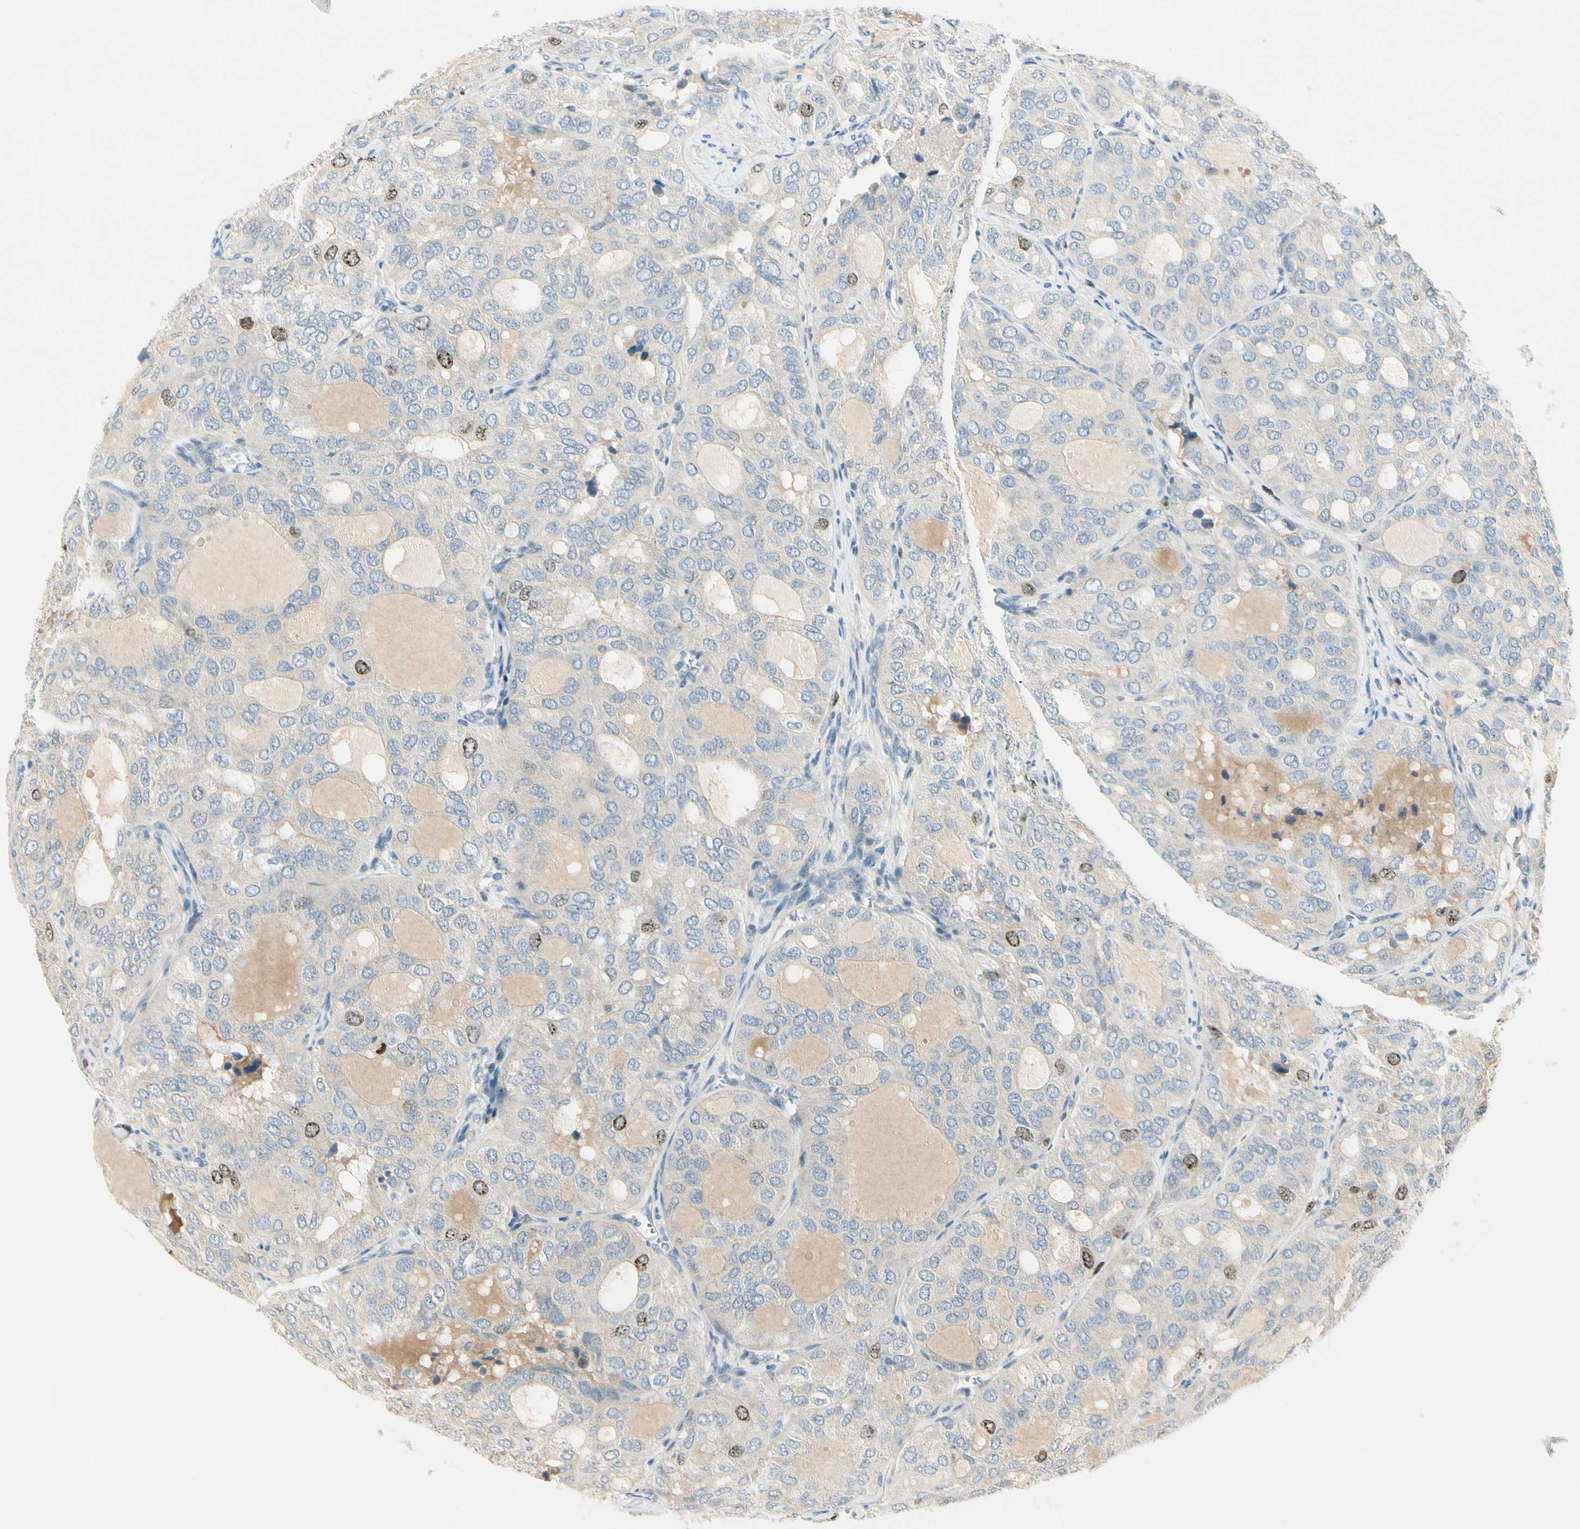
{"staining": {"intensity": "moderate", "quantity": "<25%", "location": "nuclear"}, "tissue": "thyroid cancer", "cell_type": "Tumor cells", "image_type": "cancer", "snomed": [{"axis": "morphology", "description": "Follicular adenoma carcinoma, NOS"}, {"axis": "topography", "description": "Thyroid gland"}], "caption": "DAB (3,3'-diaminobenzidine) immunohistochemical staining of human thyroid cancer (follicular adenoma carcinoma) displays moderate nuclear protein expression in about <25% of tumor cells.", "gene": "PITX1", "patient": {"sex": "male", "age": 75}}